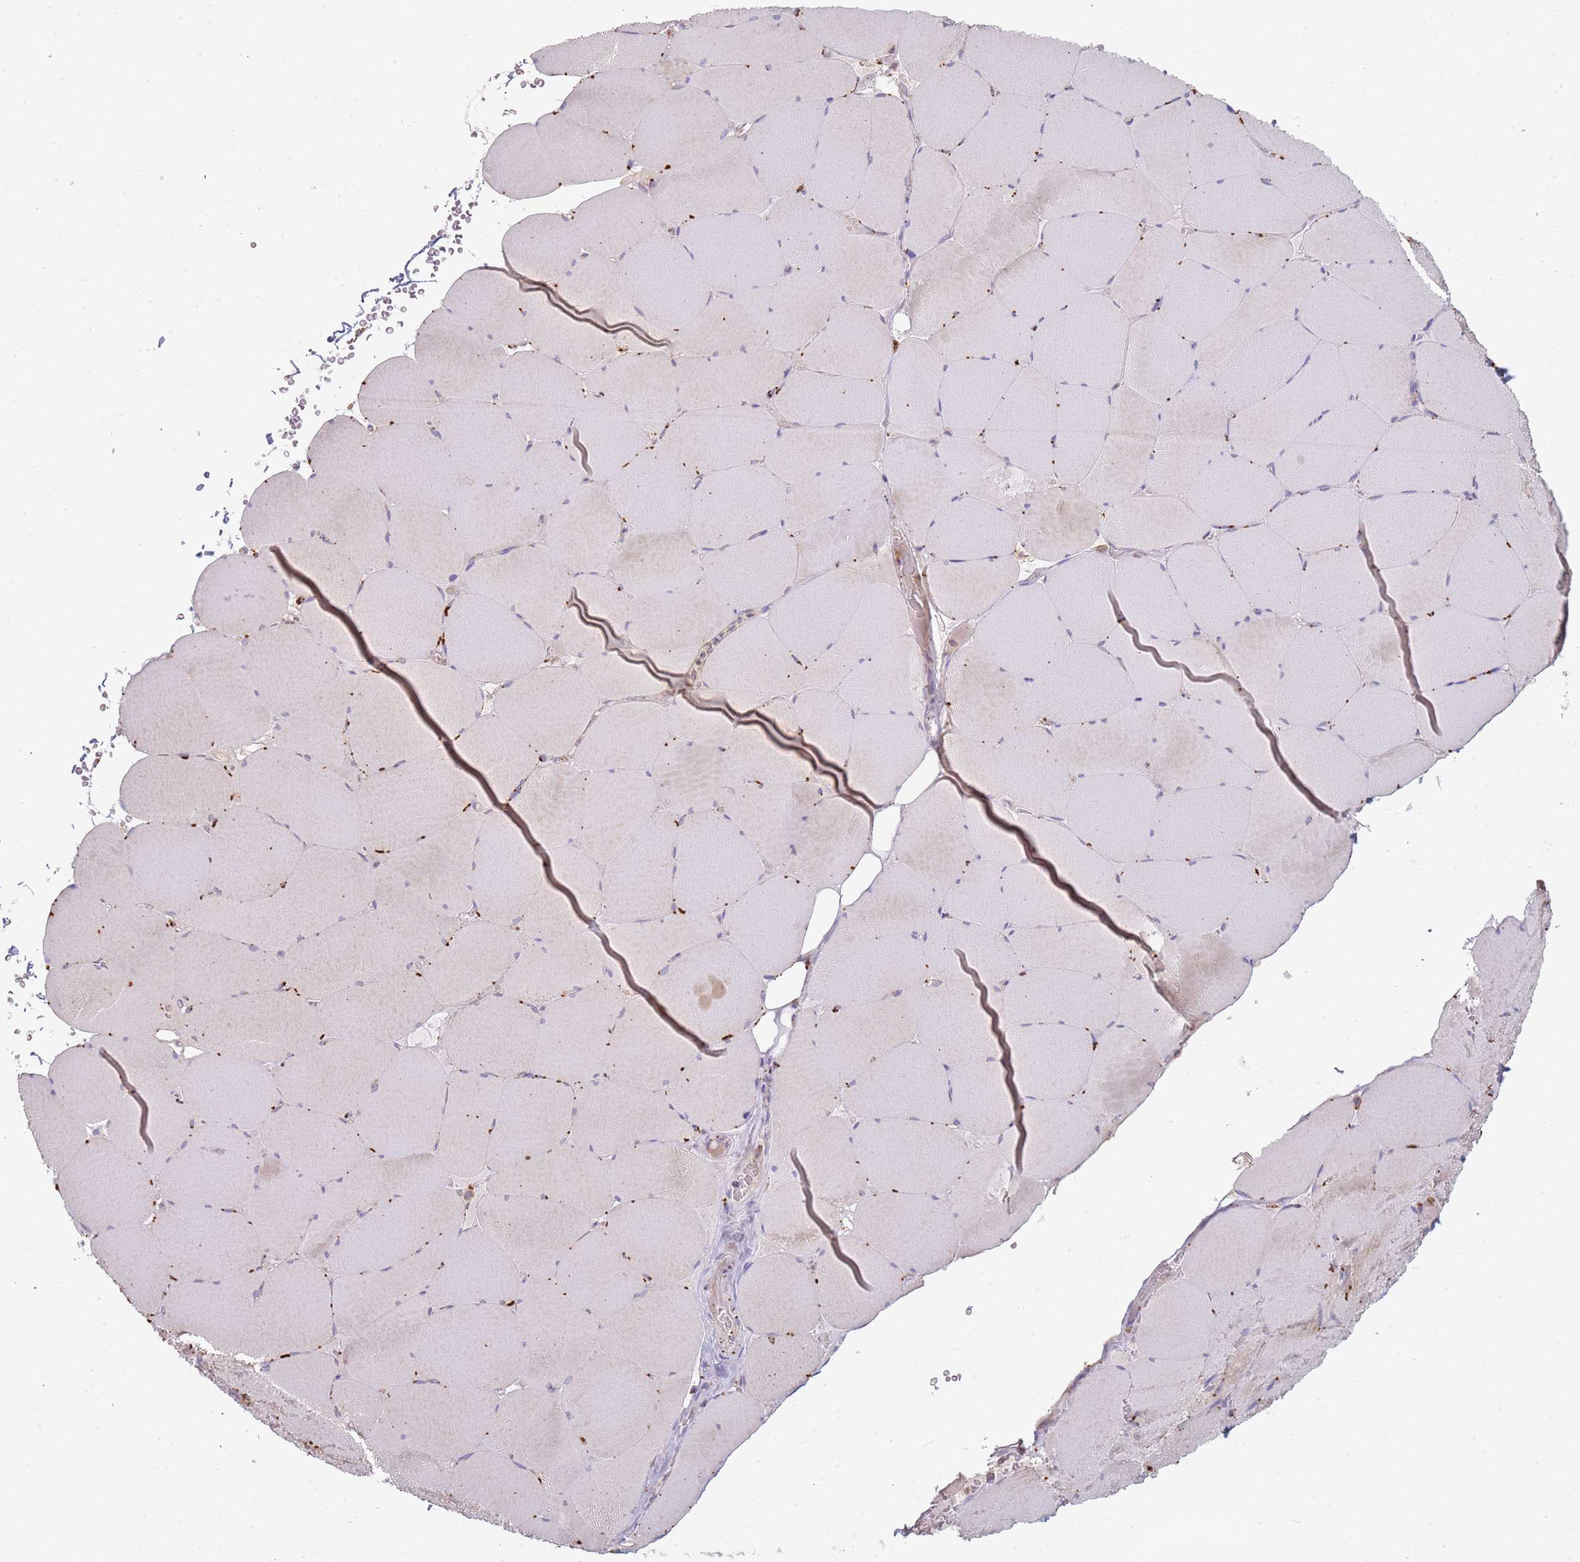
{"staining": {"intensity": "weak", "quantity": "25%-75%", "location": "cytoplasmic/membranous"}, "tissue": "skeletal muscle", "cell_type": "Myocytes", "image_type": "normal", "snomed": [{"axis": "morphology", "description": "Normal tissue, NOS"}, {"axis": "topography", "description": "Skeletal muscle"}, {"axis": "topography", "description": "Head-Neck"}], "caption": "High-magnification brightfield microscopy of normal skeletal muscle stained with DAB (3,3'-diaminobenzidine) (brown) and counterstained with hematoxylin (blue). myocytes exhibit weak cytoplasmic/membranous staining is identified in approximately25%-75% of cells.", "gene": "TMEM229B", "patient": {"sex": "male", "age": 66}}